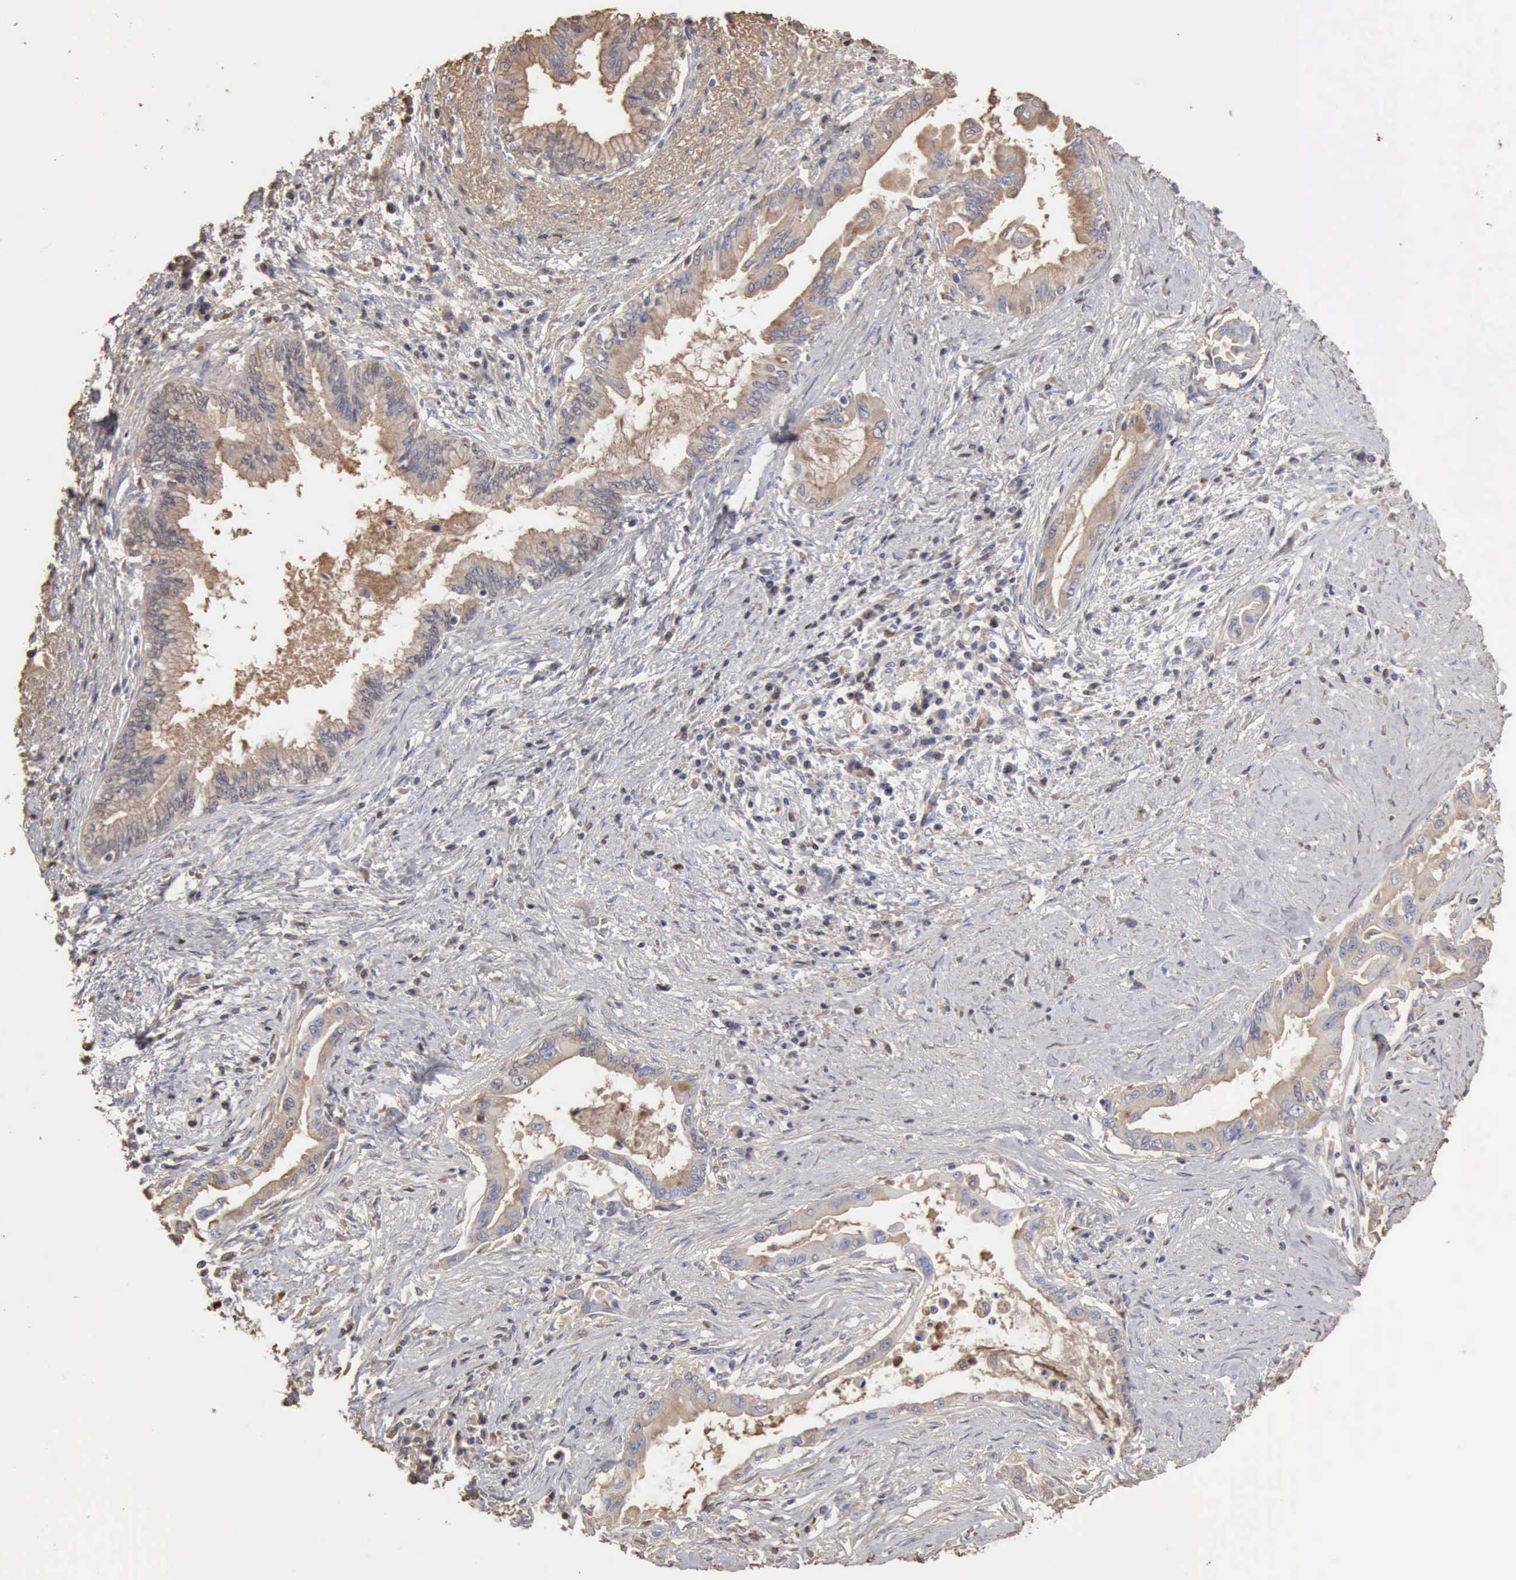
{"staining": {"intensity": "weak", "quantity": "25%-75%", "location": "cytoplasmic/membranous"}, "tissue": "pancreatic cancer", "cell_type": "Tumor cells", "image_type": "cancer", "snomed": [{"axis": "morphology", "description": "Adenocarcinoma, NOS"}, {"axis": "topography", "description": "Pancreas"}], "caption": "Immunohistochemical staining of pancreatic cancer (adenocarcinoma) demonstrates low levels of weak cytoplasmic/membranous protein positivity in about 25%-75% of tumor cells.", "gene": "SERPINA1", "patient": {"sex": "female", "age": 64}}